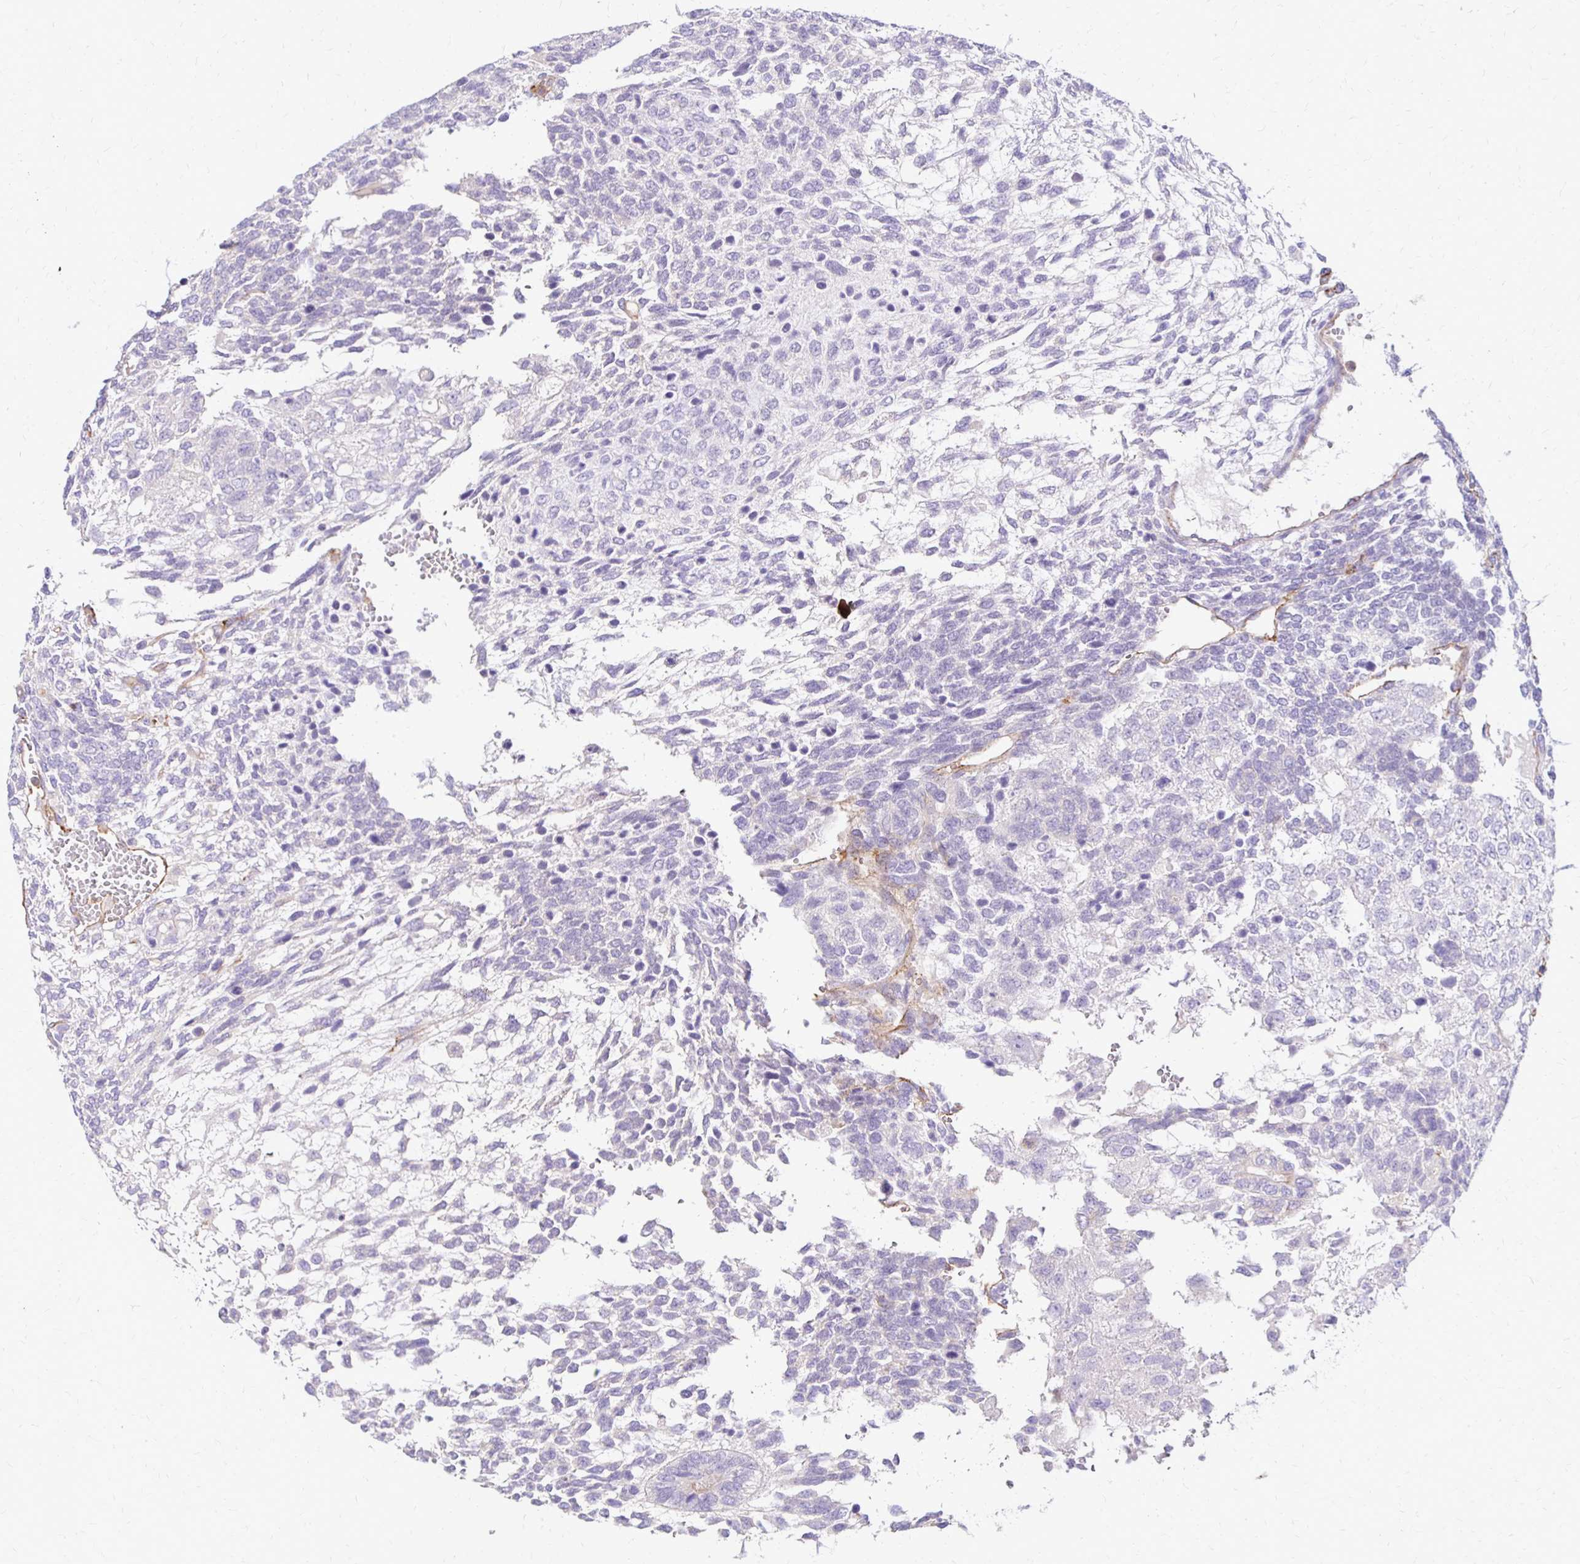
{"staining": {"intensity": "negative", "quantity": "none", "location": "none"}, "tissue": "testis cancer", "cell_type": "Tumor cells", "image_type": "cancer", "snomed": [{"axis": "morphology", "description": "Normal tissue, NOS"}, {"axis": "morphology", "description": "Carcinoma, Embryonal, NOS"}, {"axis": "topography", "description": "Testis"}, {"axis": "topography", "description": "Epididymis"}], "caption": "DAB (3,3'-diaminobenzidine) immunohistochemical staining of testis cancer reveals no significant expression in tumor cells. Nuclei are stained in blue.", "gene": "TTYH1", "patient": {"sex": "male", "age": 23}}